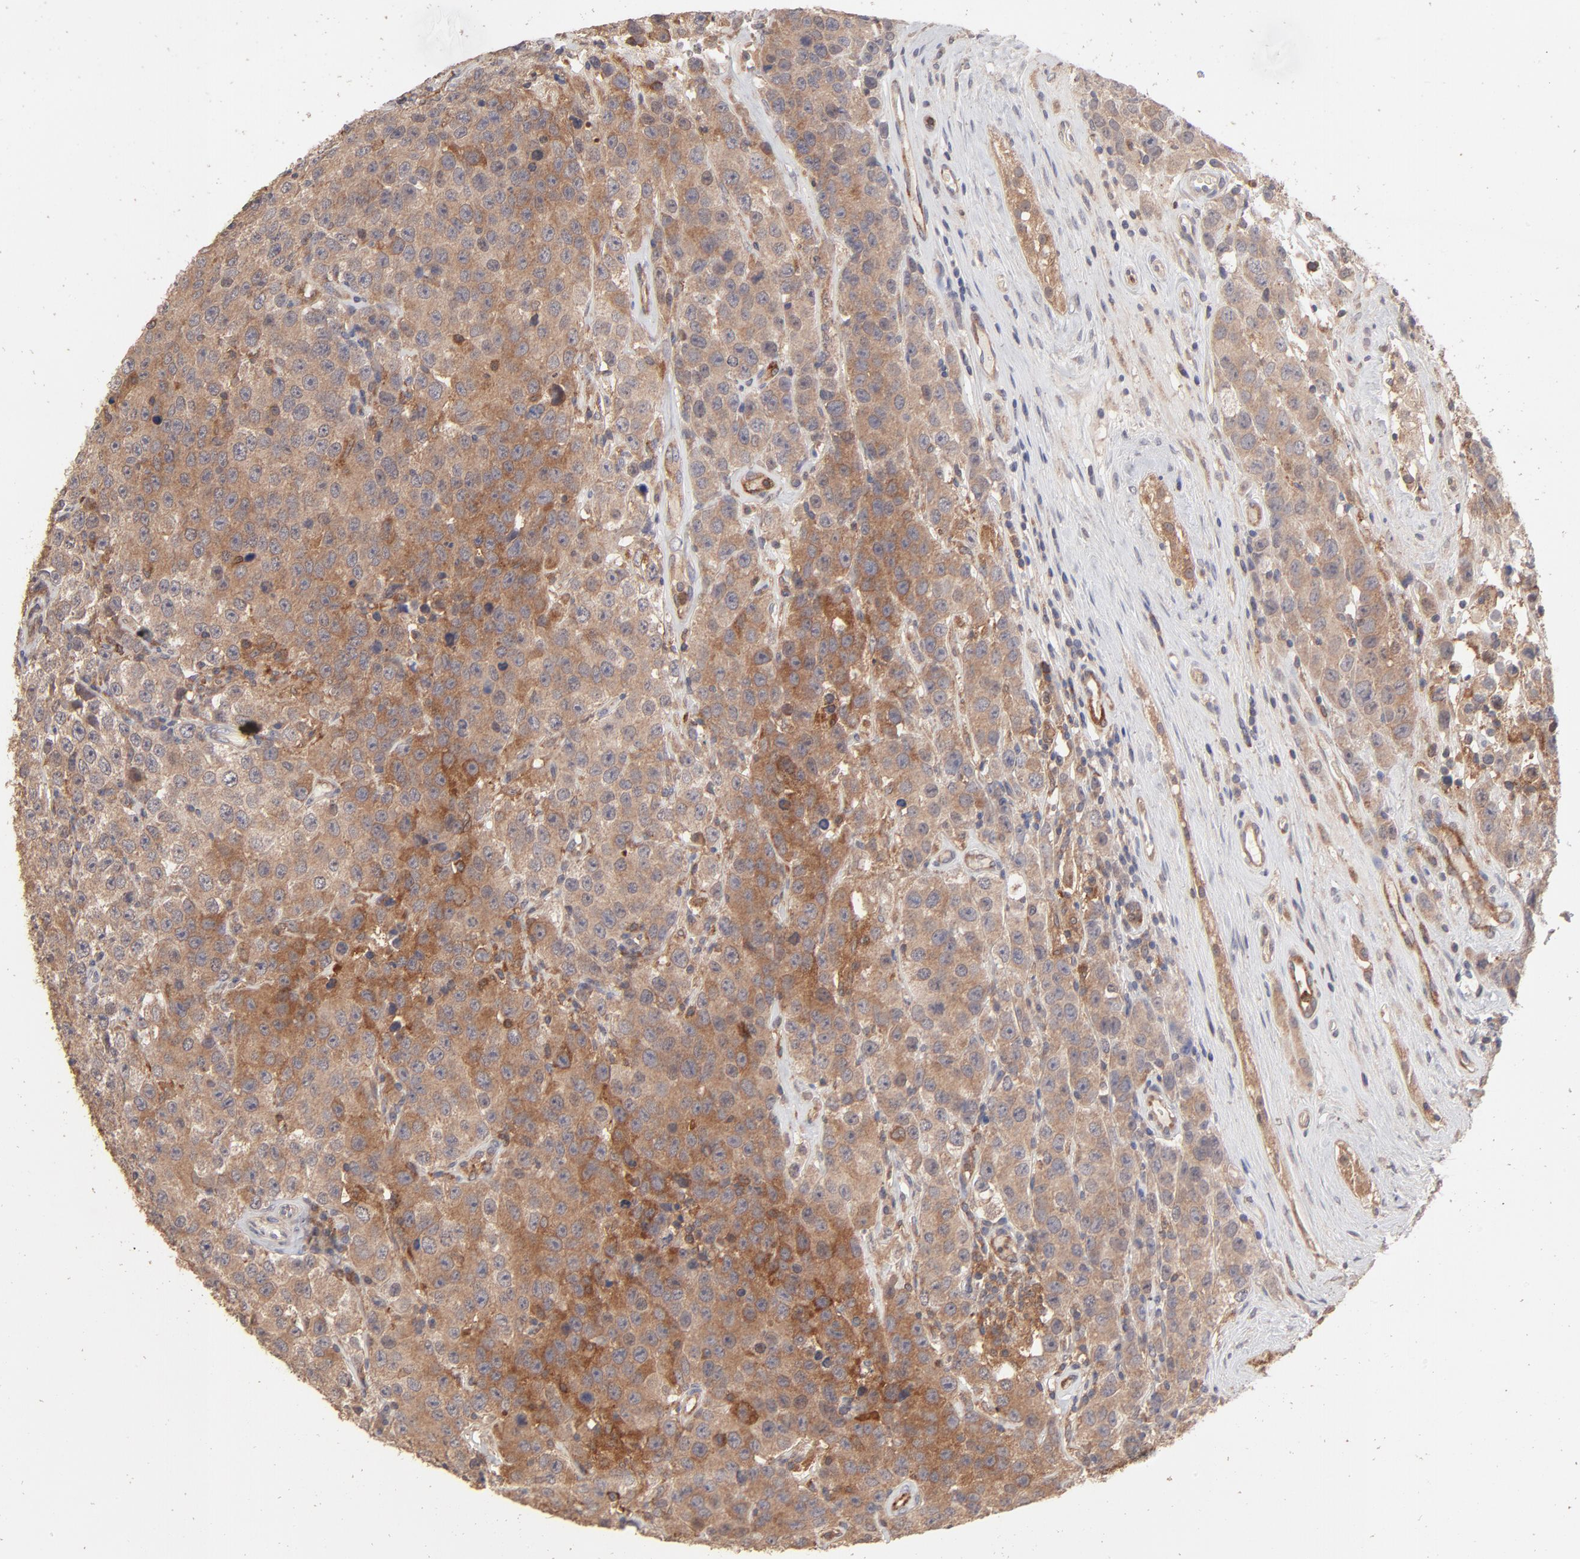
{"staining": {"intensity": "moderate", "quantity": ">75%", "location": "cytoplasmic/membranous"}, "tissue": "testis cancer", "cell_type": "Tumor cells", "image_type": "cancer", "snomed": [{"axis": "morphology", "description": "Seminoma, NOS"}, {"axis": "topography", "description": "Testis"}], "caption": "Seminoma (testis) tissue exhibits moderate cytoplasmic/membranous positivity in about >75% of tumor cells", "gene": "IVNS1ABP", "patient": {"sex": "male", "age": 52}}